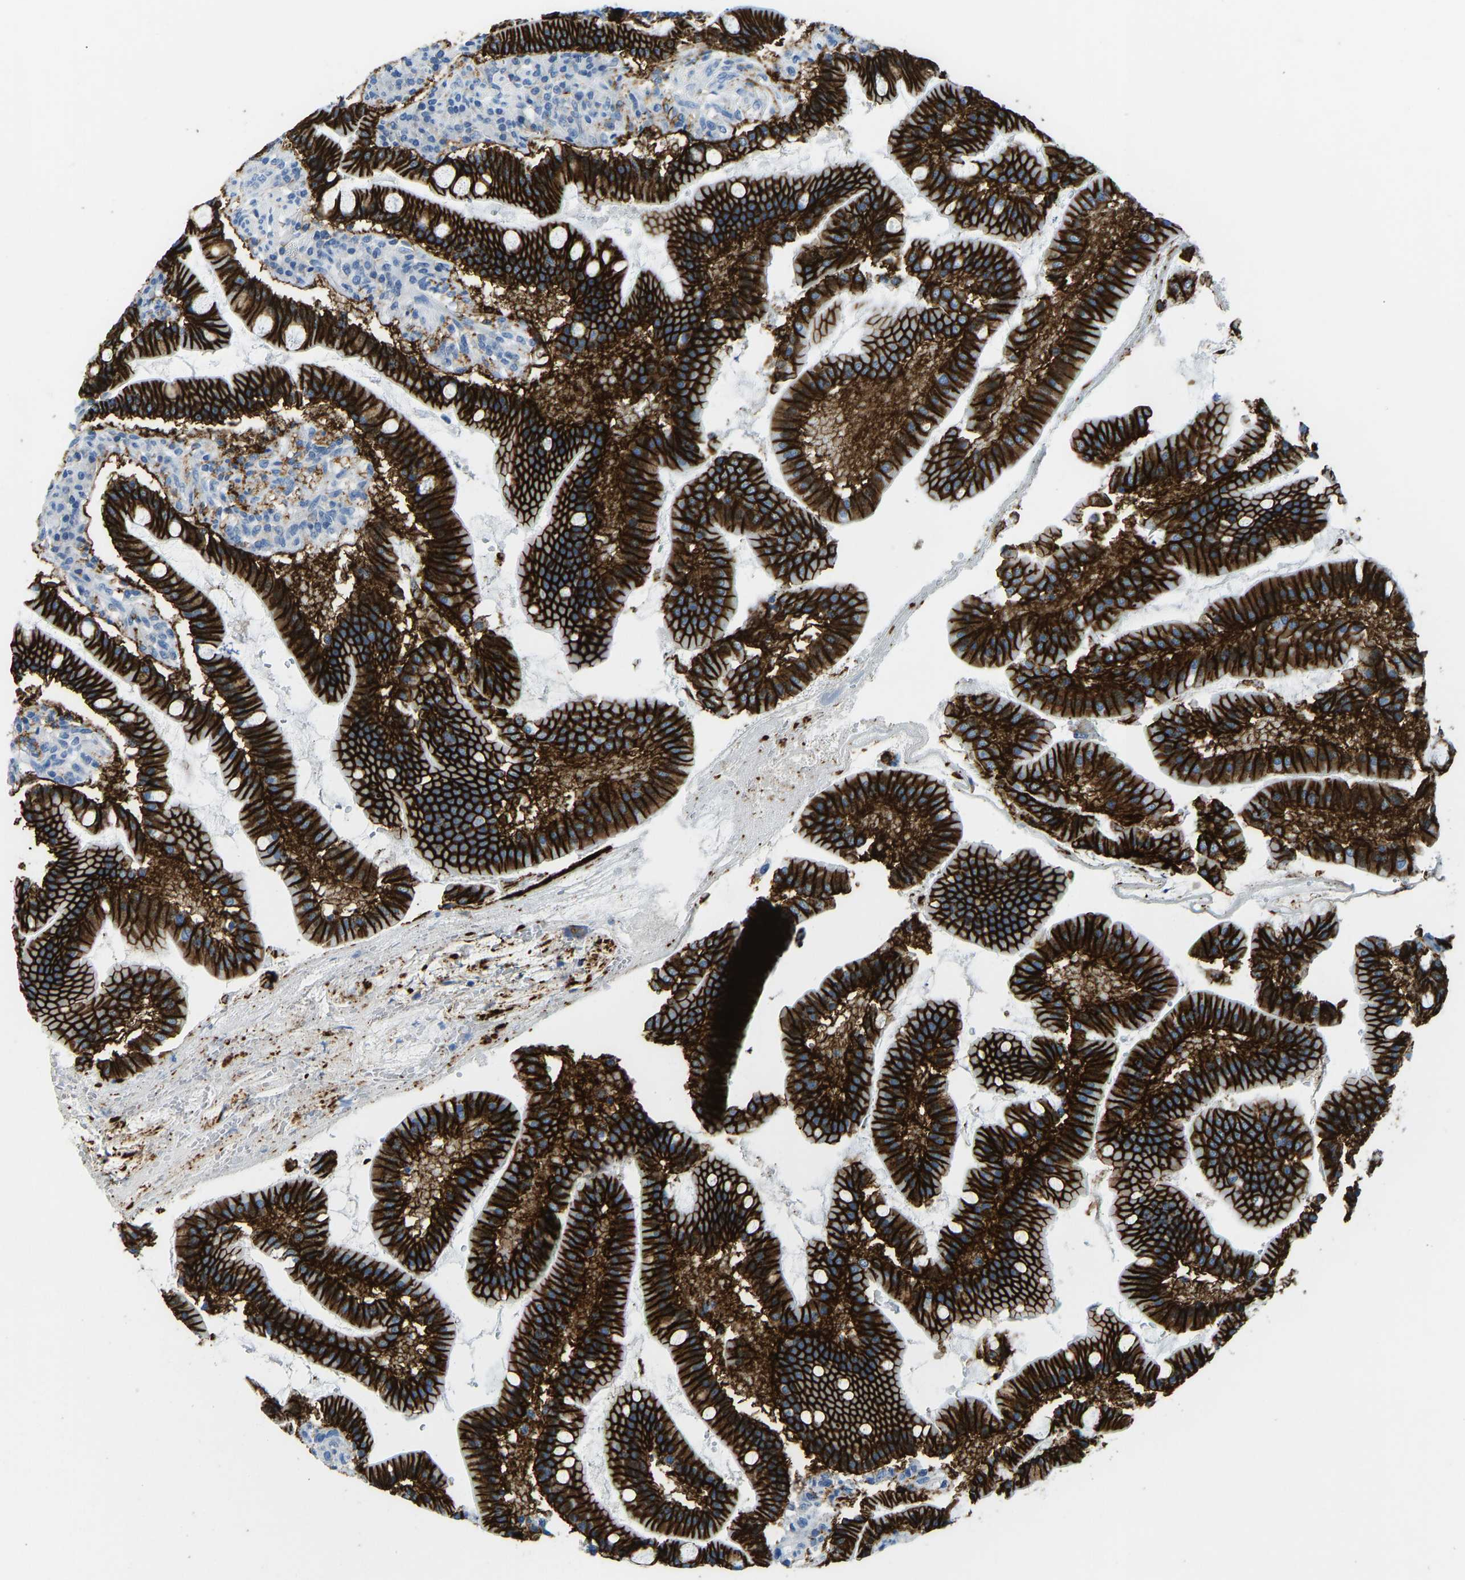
{"staining": {"intensity": "strong", "quantity": ">75%", "location": "cytoplasmic/membranous"}, "tissue": "duodenum", "cell_type": "Glandular cells", "image_type": "normal", "snomed": [{"axis": "morphology", "description": "Normal tissue, NOS"}, {"axis": "topography", "description": "Duodenum"}], "caption": "Protein staining reveals strong cytoplasmic/membranous positivity in approximately >75% of glandular cells in benign duodenum.", "gene": "ATP1A1", "patient": {"sex": "male", "age": 50}}